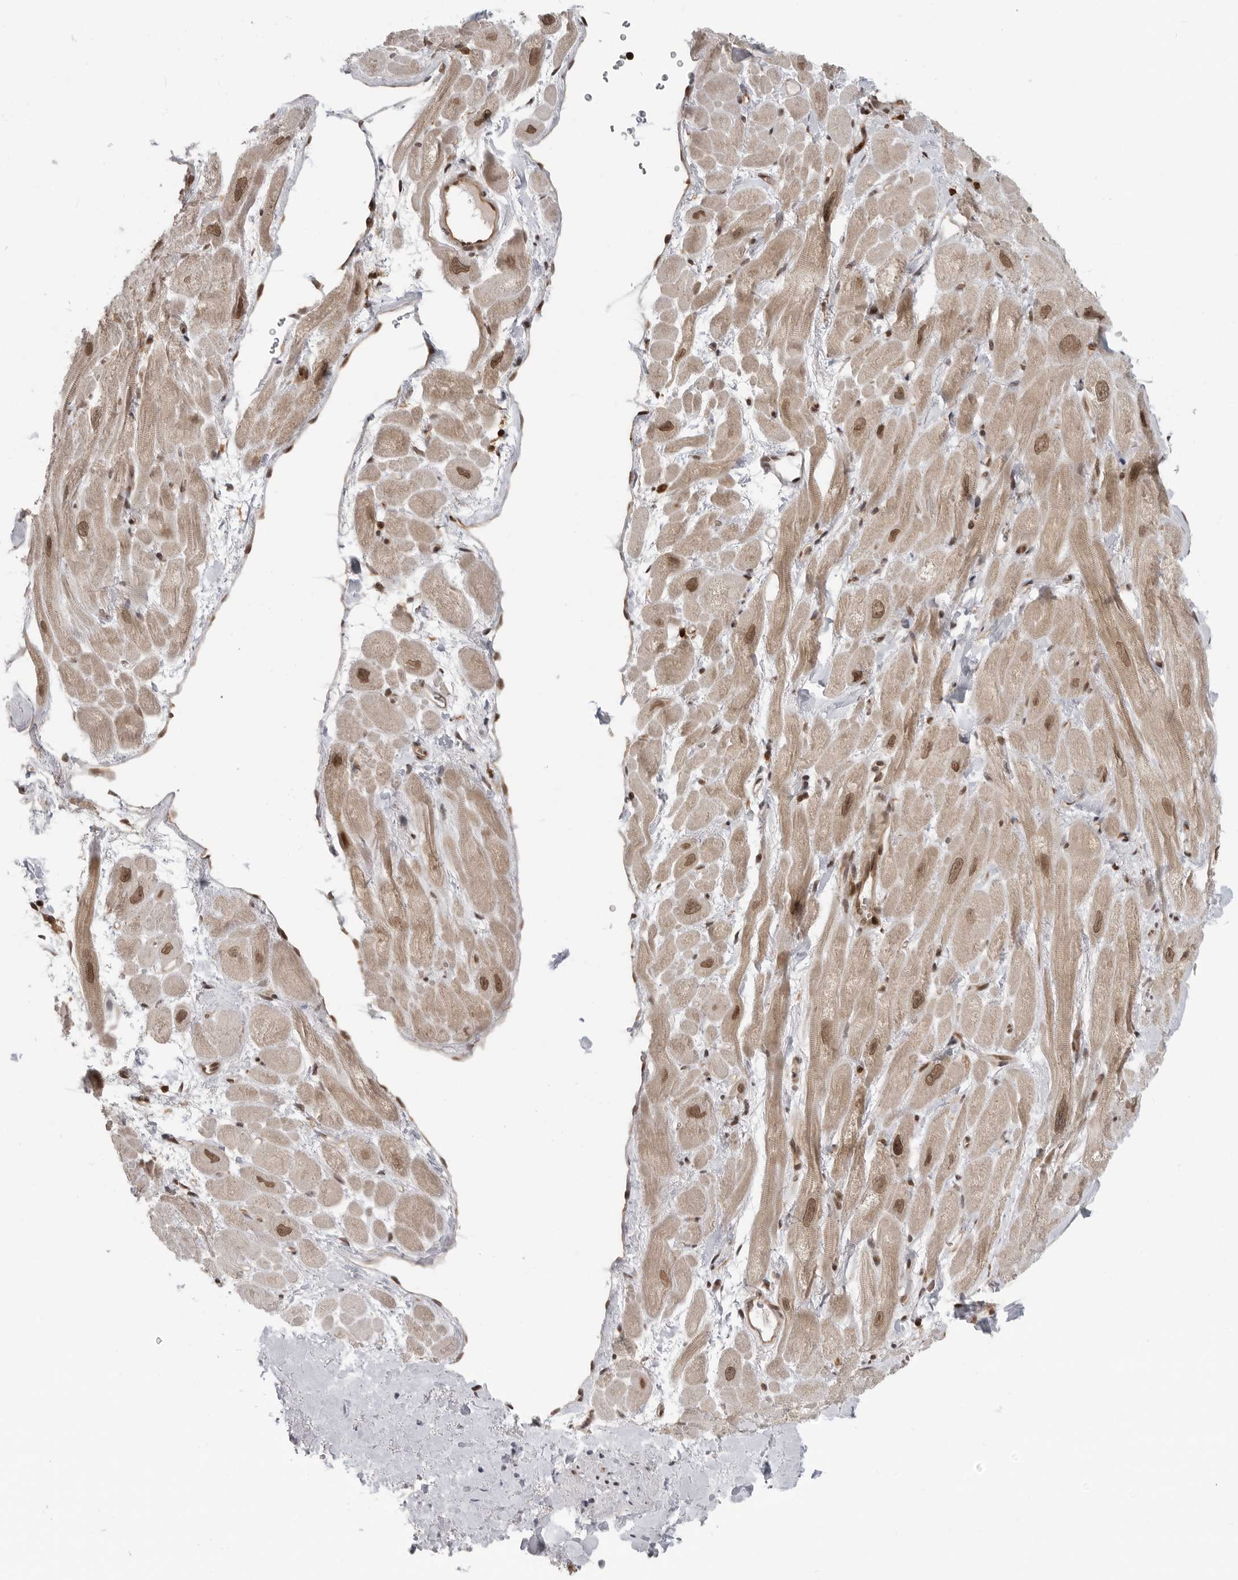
{"staining": {"intensity": "moderate", "quantity": "25%-75%", "location": "cytoplasmic/membranous,nuclear"}, "tissue": "heart muscle", "cell_type": "Cardiomyocytes", "image_type": "normal", "snomed": [{"axis": "morphology", "description": "Normal tissue, NOS"}, {"axis": "topography", "description": "Heart"}], "caption": "DAB immunohistochemical staining of benign human heart muscle shows moderate cytoplasmic/membranous,nuclear protein staining in approximately 25%-75% of cardiomyocytes.", "gene": "SZRD1", "patient": {"sex": "male", "age": 49}}